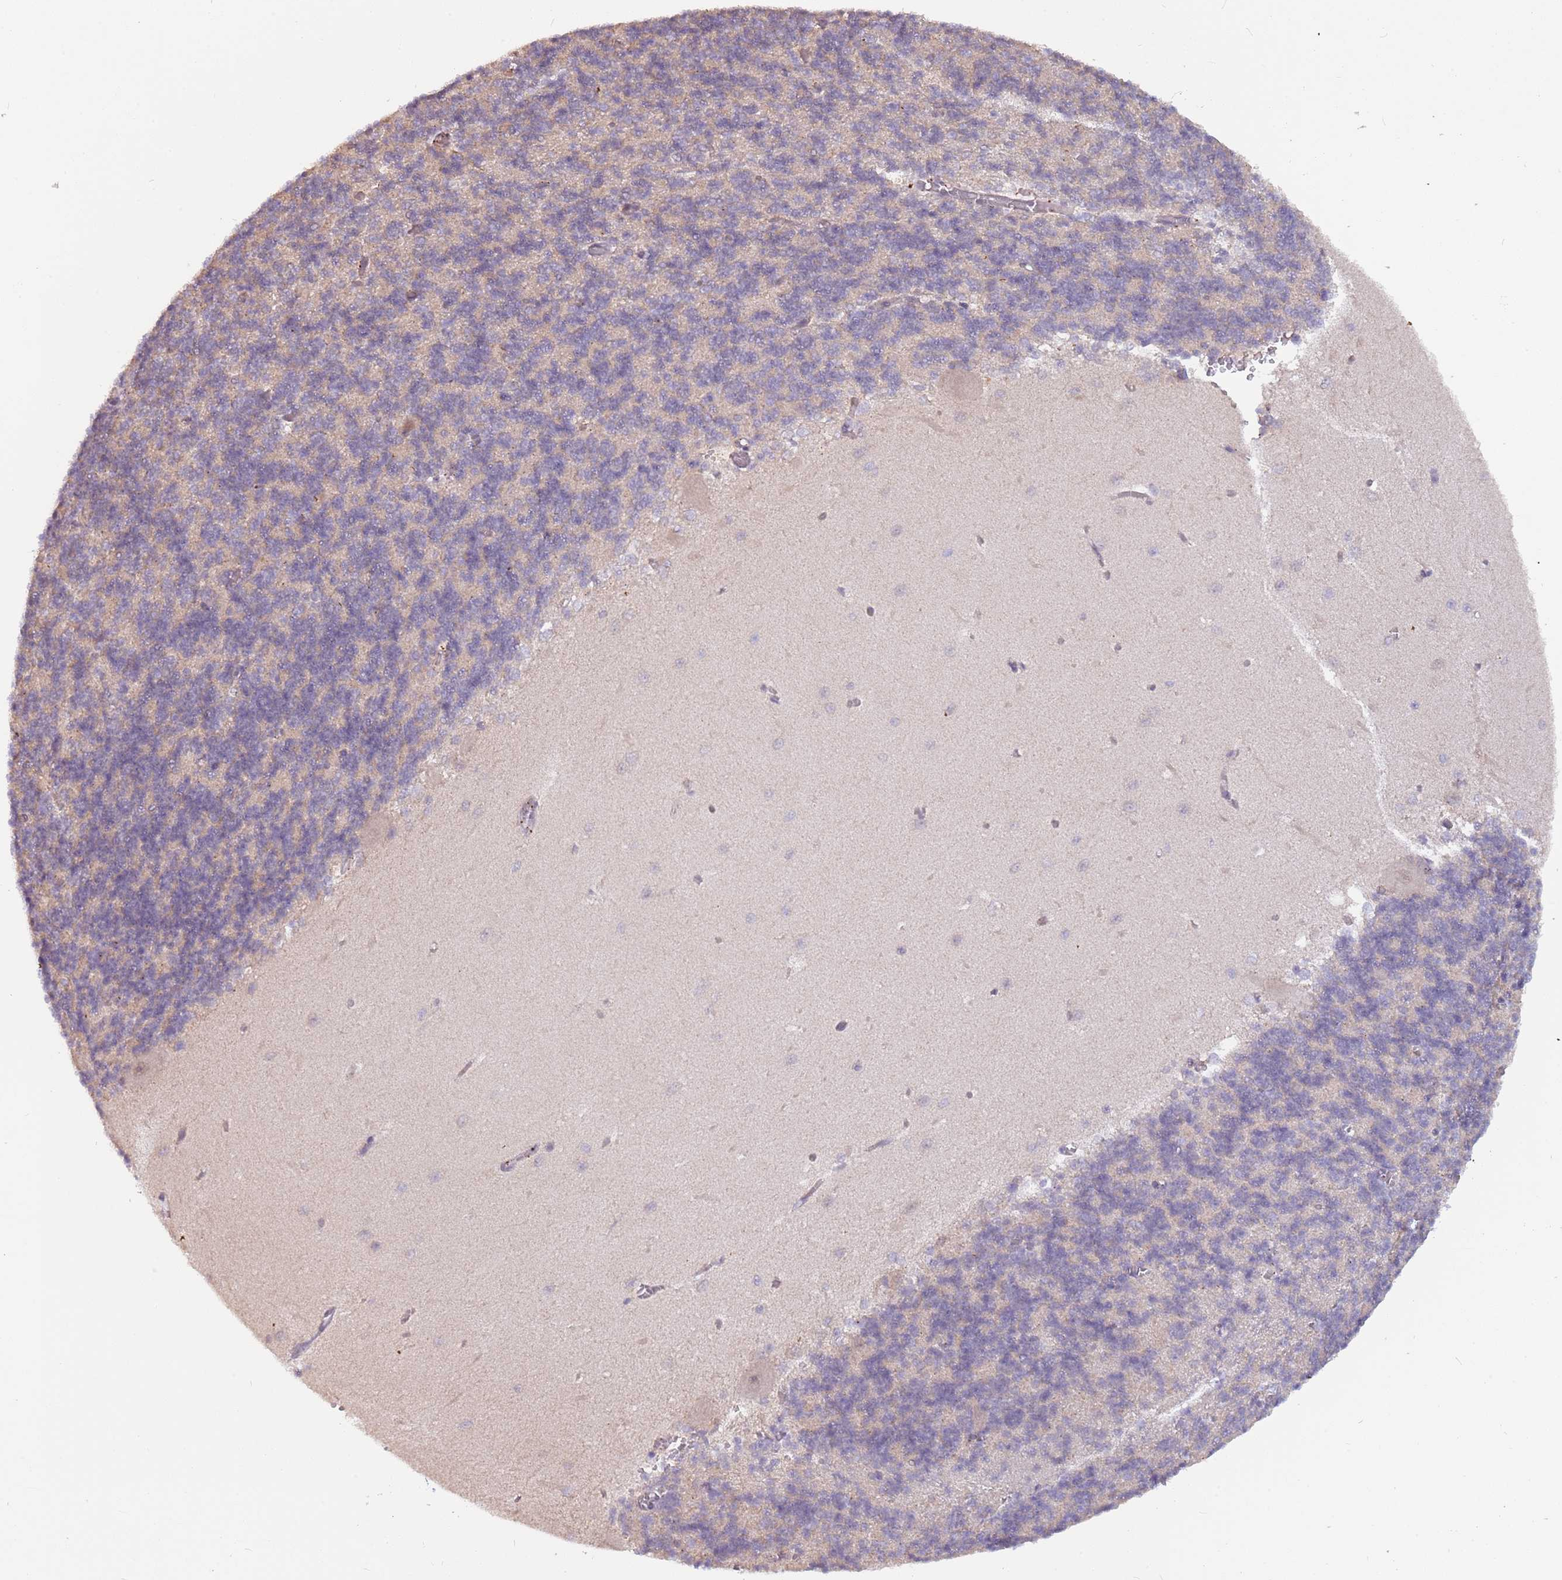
{"staining": {"intensity": "weak", "quantity": "<25%", "location": "cytoplasmic/membranous"}, "tissue": "cerebellum", "cell_type": "Cells in granular layer", "image_type": "normal", "snomed": [{"axis": "morphology", "description": "Normal tissue, NOS"}, {"axis": "topography", "description": "Cerebellum"}], "caption": "Photomicrograph shows no protein expression in cells in granular layer of unremarkable cerebellum. (DAB (3,3'-diaminobenzidine) immunohistochemistry (IHC), high magnification).", "gene": "LDHD", "patient": {"sex": "male", "age": 37}}